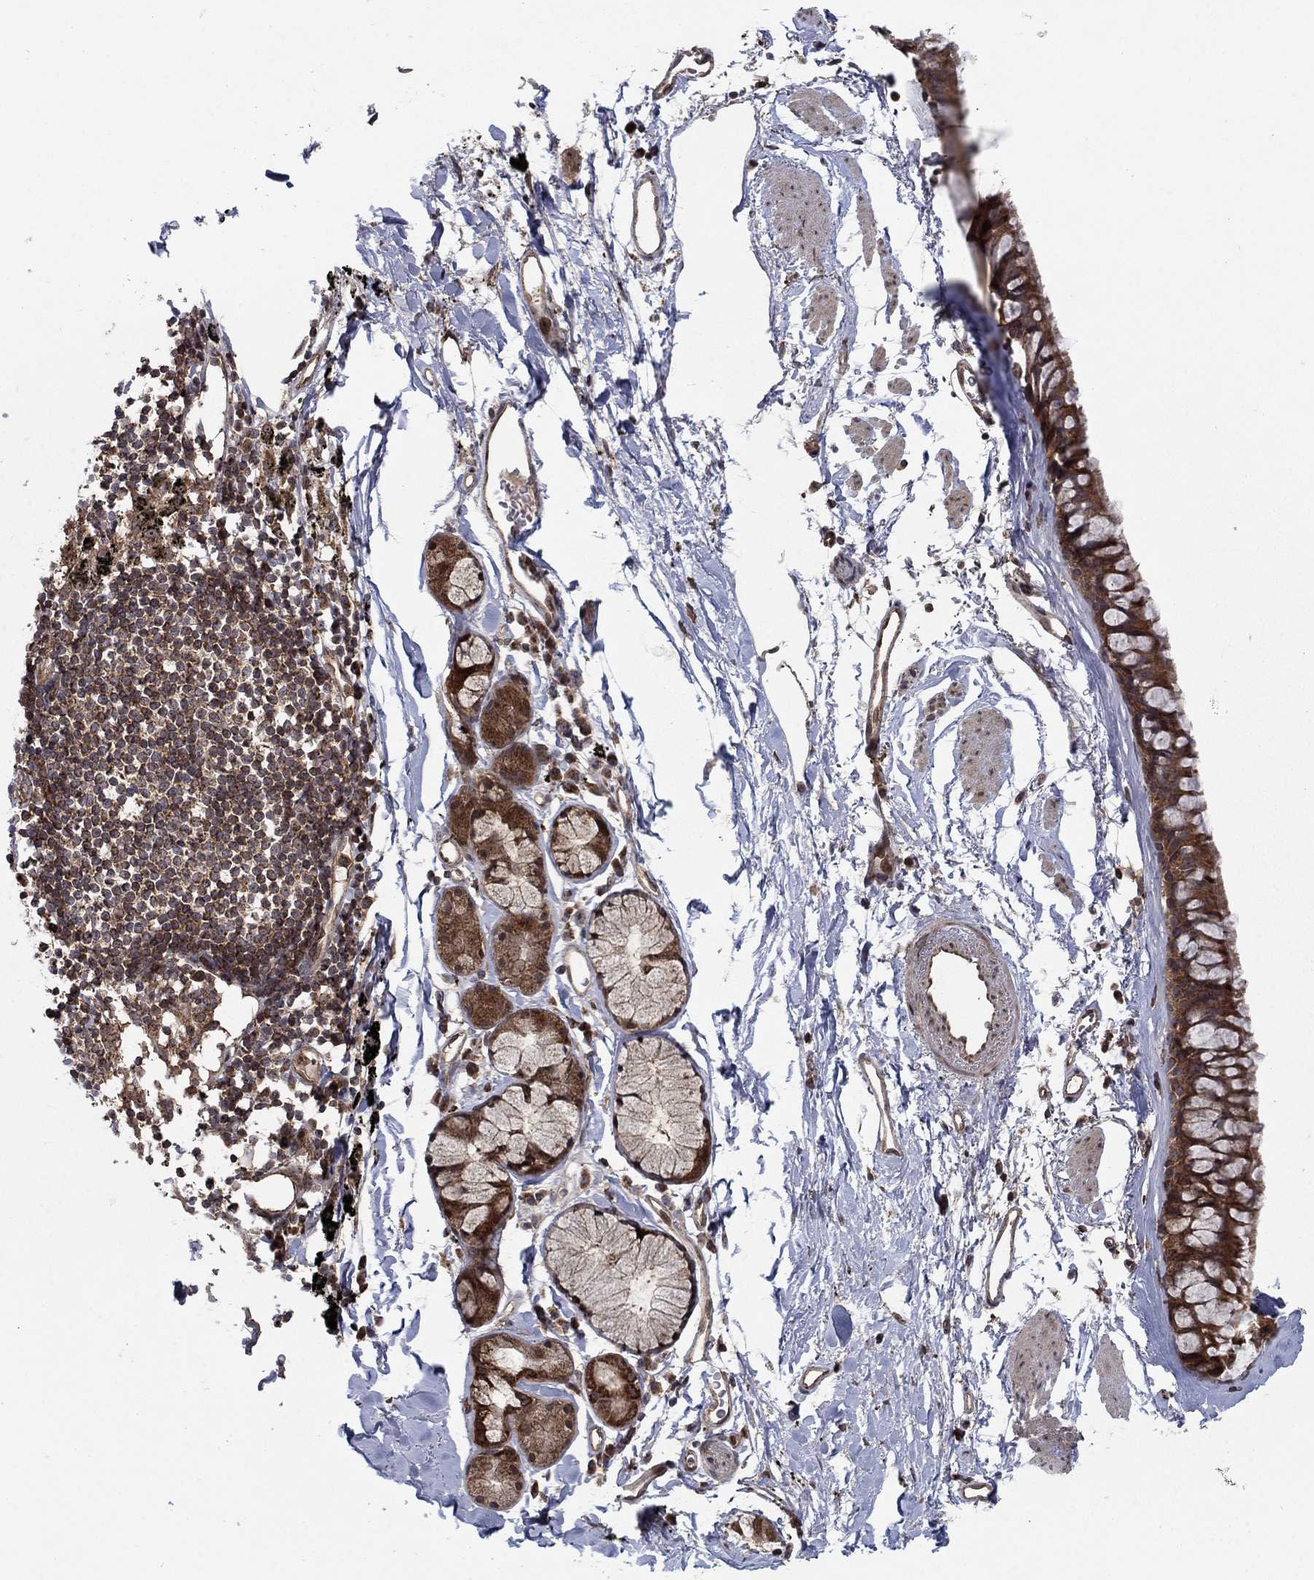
{"staining": {"intensity": "strong", "quantity": ">75%", "location": "cytoplasmic/membranous"}, "tissue": "bronchus", "cell_type": "Respiratory epithelial cells", "image_type": "normal", "snomed": [{"axis": "morphology", "description": "Normal tissue, NOS"}, {"axis": "morphology", "description": "Squamous cell carcinoma, NOS"}, {"axis": "topography", "description": "Cartilage tissue"}, {"axis": "topography", "description": "Bronchus"}], "caption": "Brown immunohistochemical staining in benign human bronchus shows strong cytoplasmic/membranous positivity in approximately >75% of respiratory epithelial cells. The staining was performed using DAB (3,3'-diaminobenzidine), with brown indicating positive protein expression. Nuclei are stained blue with hematoxylin.", "gene": "IFI35", "patient": {"sex": "male", "age": 72}}